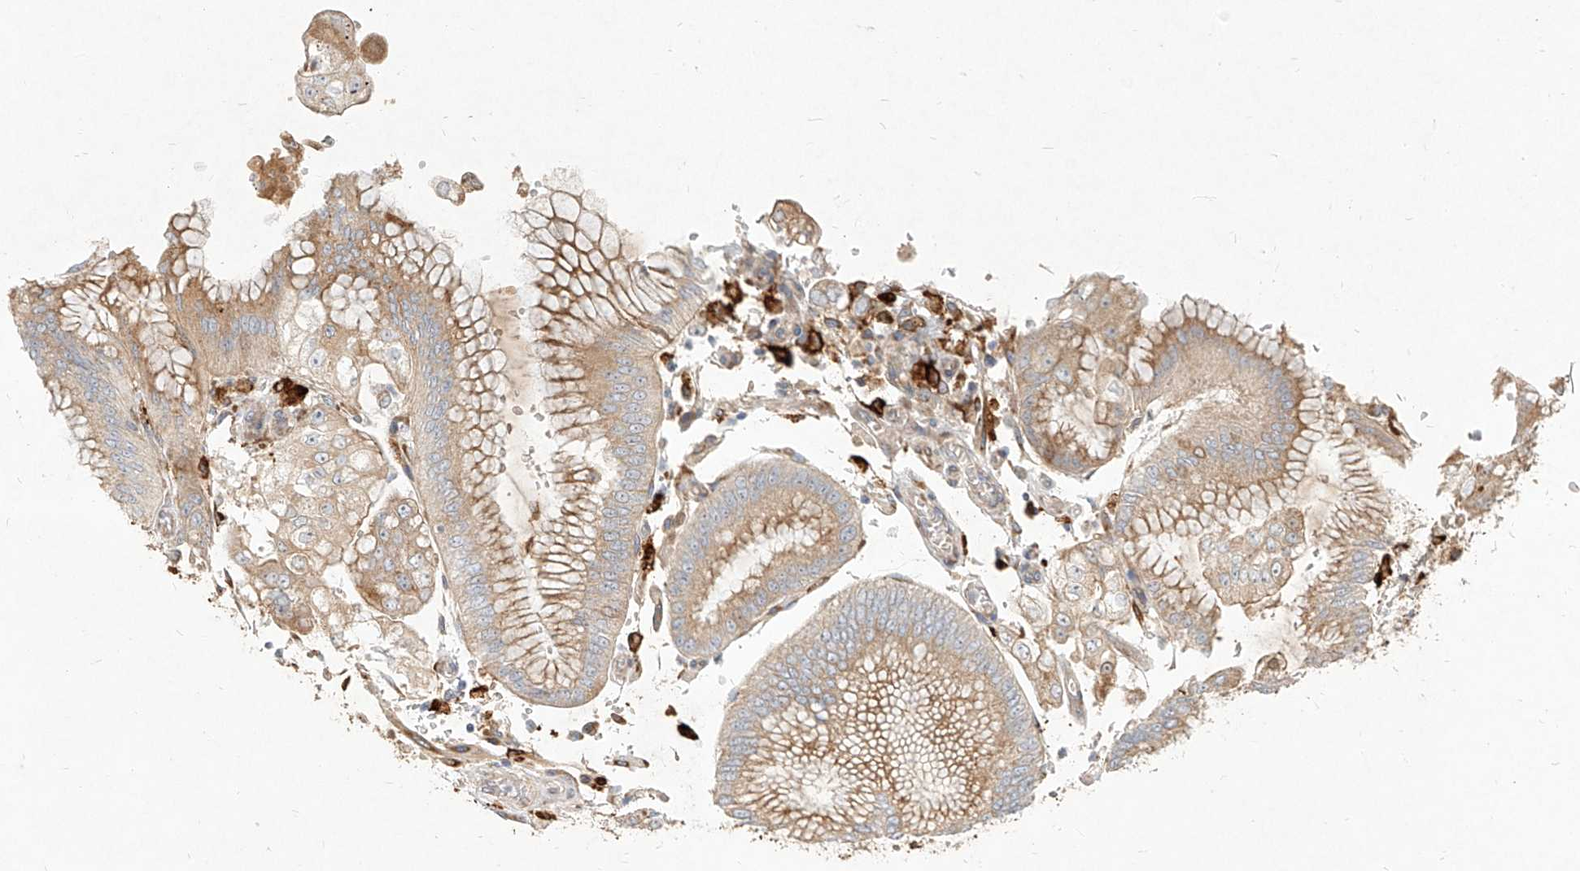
{"staining": {"intensity": "weak", "quantity": ">75%", "location": "cytoplasmic/membranous"}, "tissue": "stomach cancer", "cell_type": "Tumor cells", "image_type": "cancer", "snomed": [{"axis": "morphology", "description": "Adenocarcinoma, NOS"}, {"axis": "topography", "description": "Stomach"}], "caption": "Approximately >75% of tumor cells in stomach cancer exhibit weak cytoplasmic/membranous protein staining as visualized by brown immunohistochemical staining.", "gene": "CD209", "patient": {"sex": "male", "age": 76}}